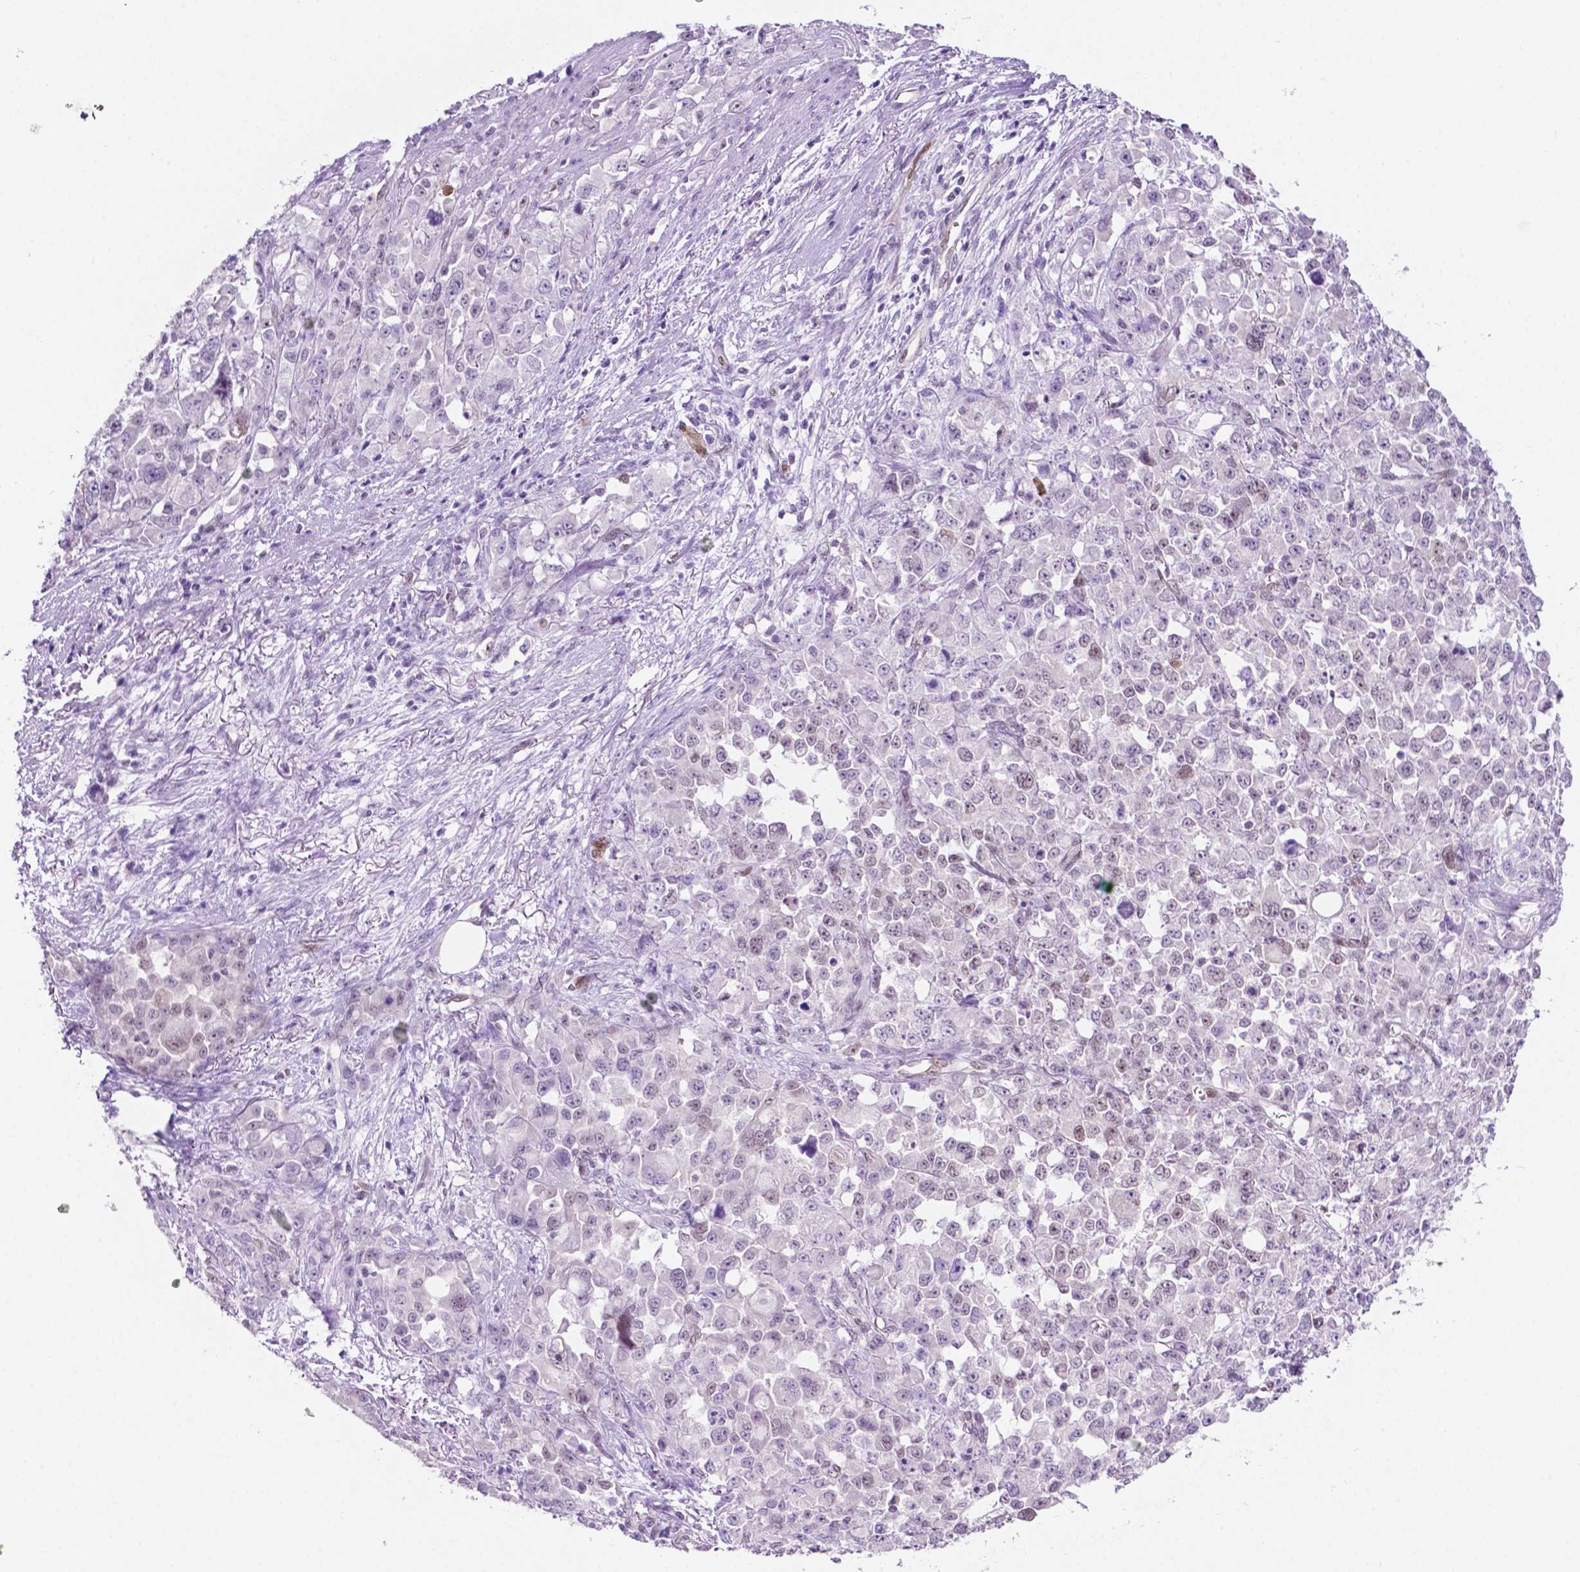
{"staining": {"intensity": "negative", "quantity": "none", "location": "none"}, "tissue": "stomach cancer", "cell_type": "Tumor cells", "image_type": "cancer", "snomed": [{"axis": "morphology", "description": "Adenocarcinoma, NOS"}, {"axis": "topography", "description": "Stomach"}], "caption": "IHC of stomach adenocarcinoma reveals no positivity in tumor cells. (Stains: DAB IHC with hematoxylin counter stain, Microscopy: brightfield microscopy at high magnification).", "gene": "ERF", "patient": {"sex": "female", "age": 76}}